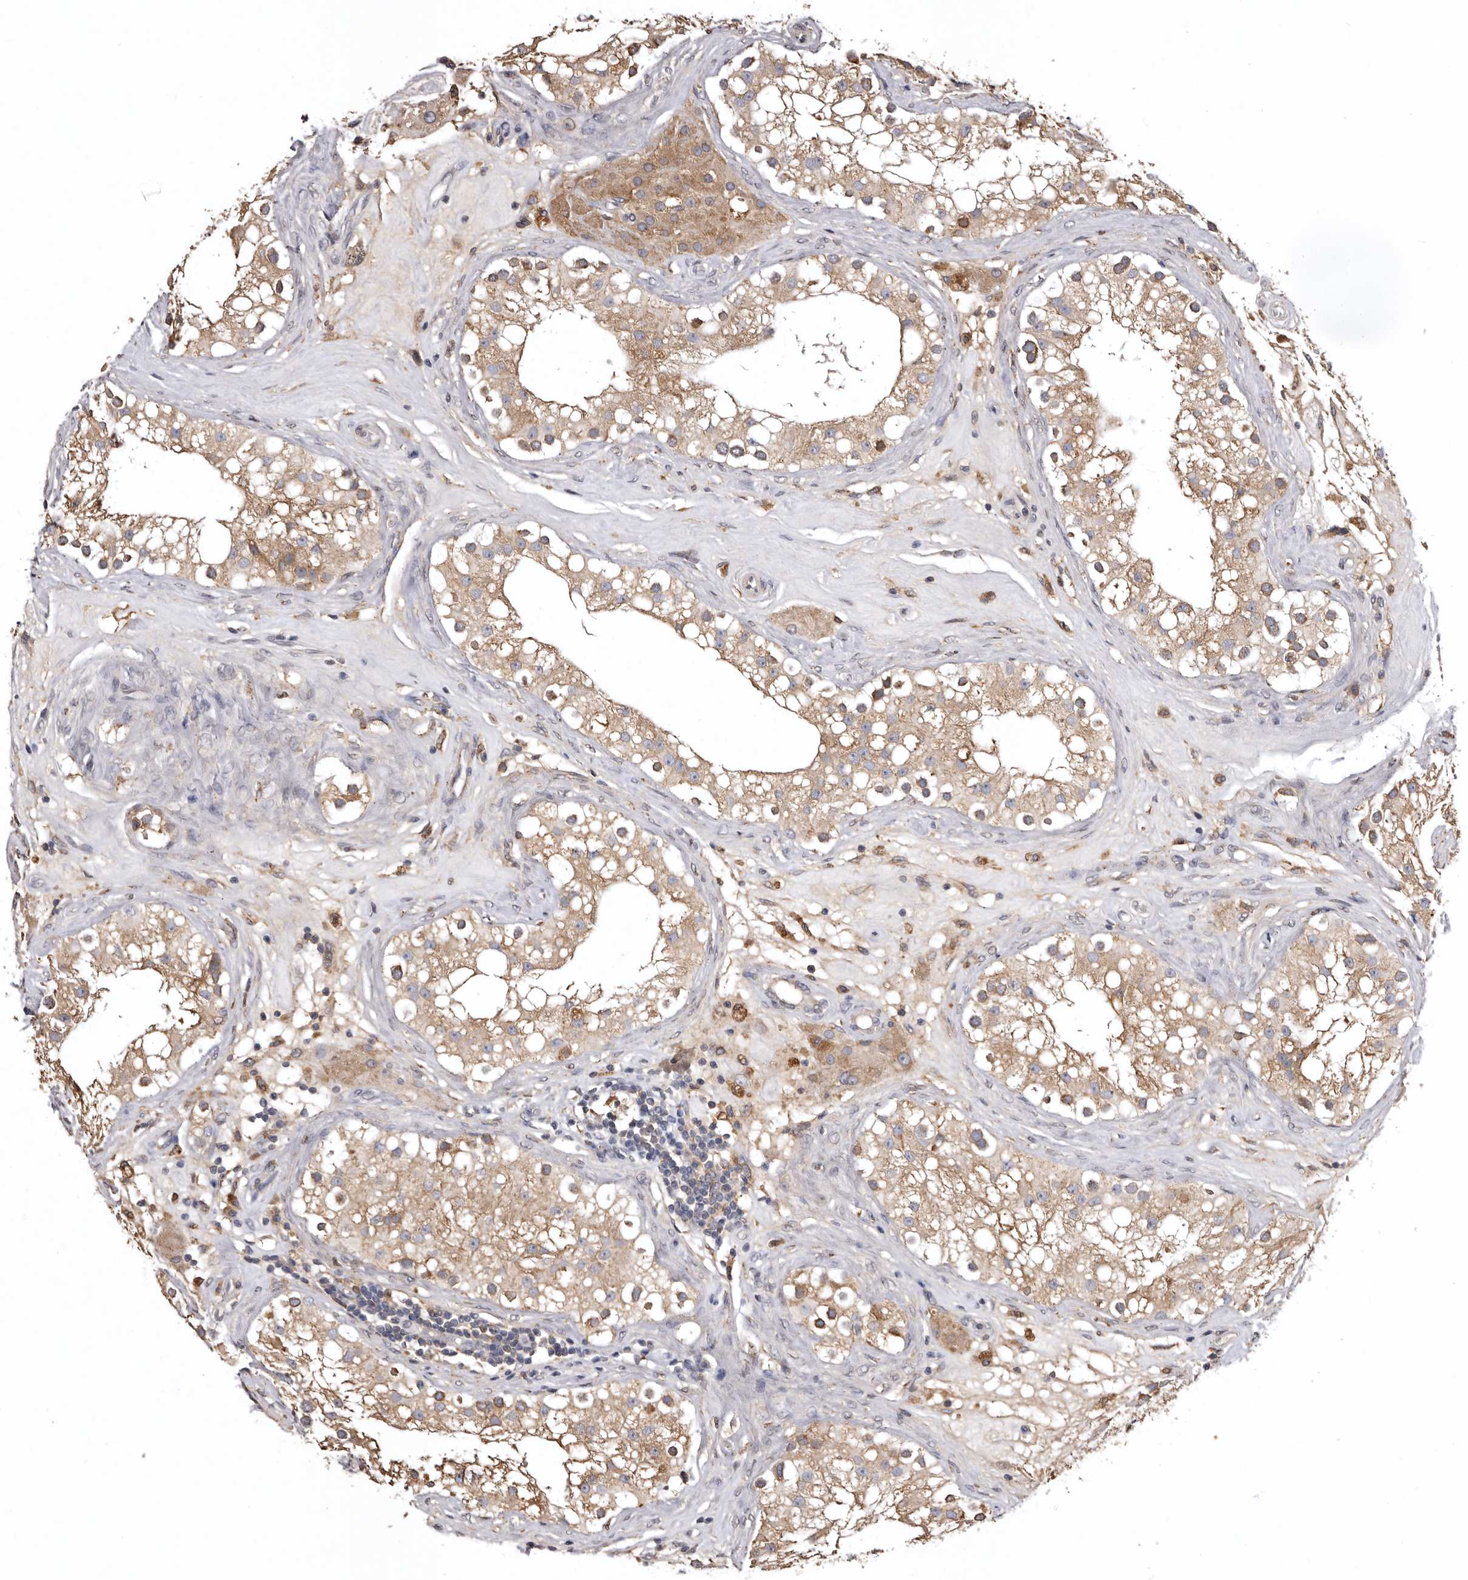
{"staining": {"intensity": "strong", "quantity": "25%-75%", "location": "cytoplasmic/membranous"}, "tissue": "testis", "cell_type": "Cells in seminiferous ducts", "image_type": "normal", "snomed": [{"axis": "morphology", "description": "Normal tissue, NOS"}, {"axis": "topography", "description": "Testis"}], "caption": "The immunohistochemical stain labels strong cytoplasmic/membranous positivity in cells in seminiferous ducts of normal testis. (Stains: DAB in brown, nuclei in blue, Microscopy: brightfield microscopy at high magnification).", "gene": "INKA2", "patient": {"sex": "male", "age": 84}}